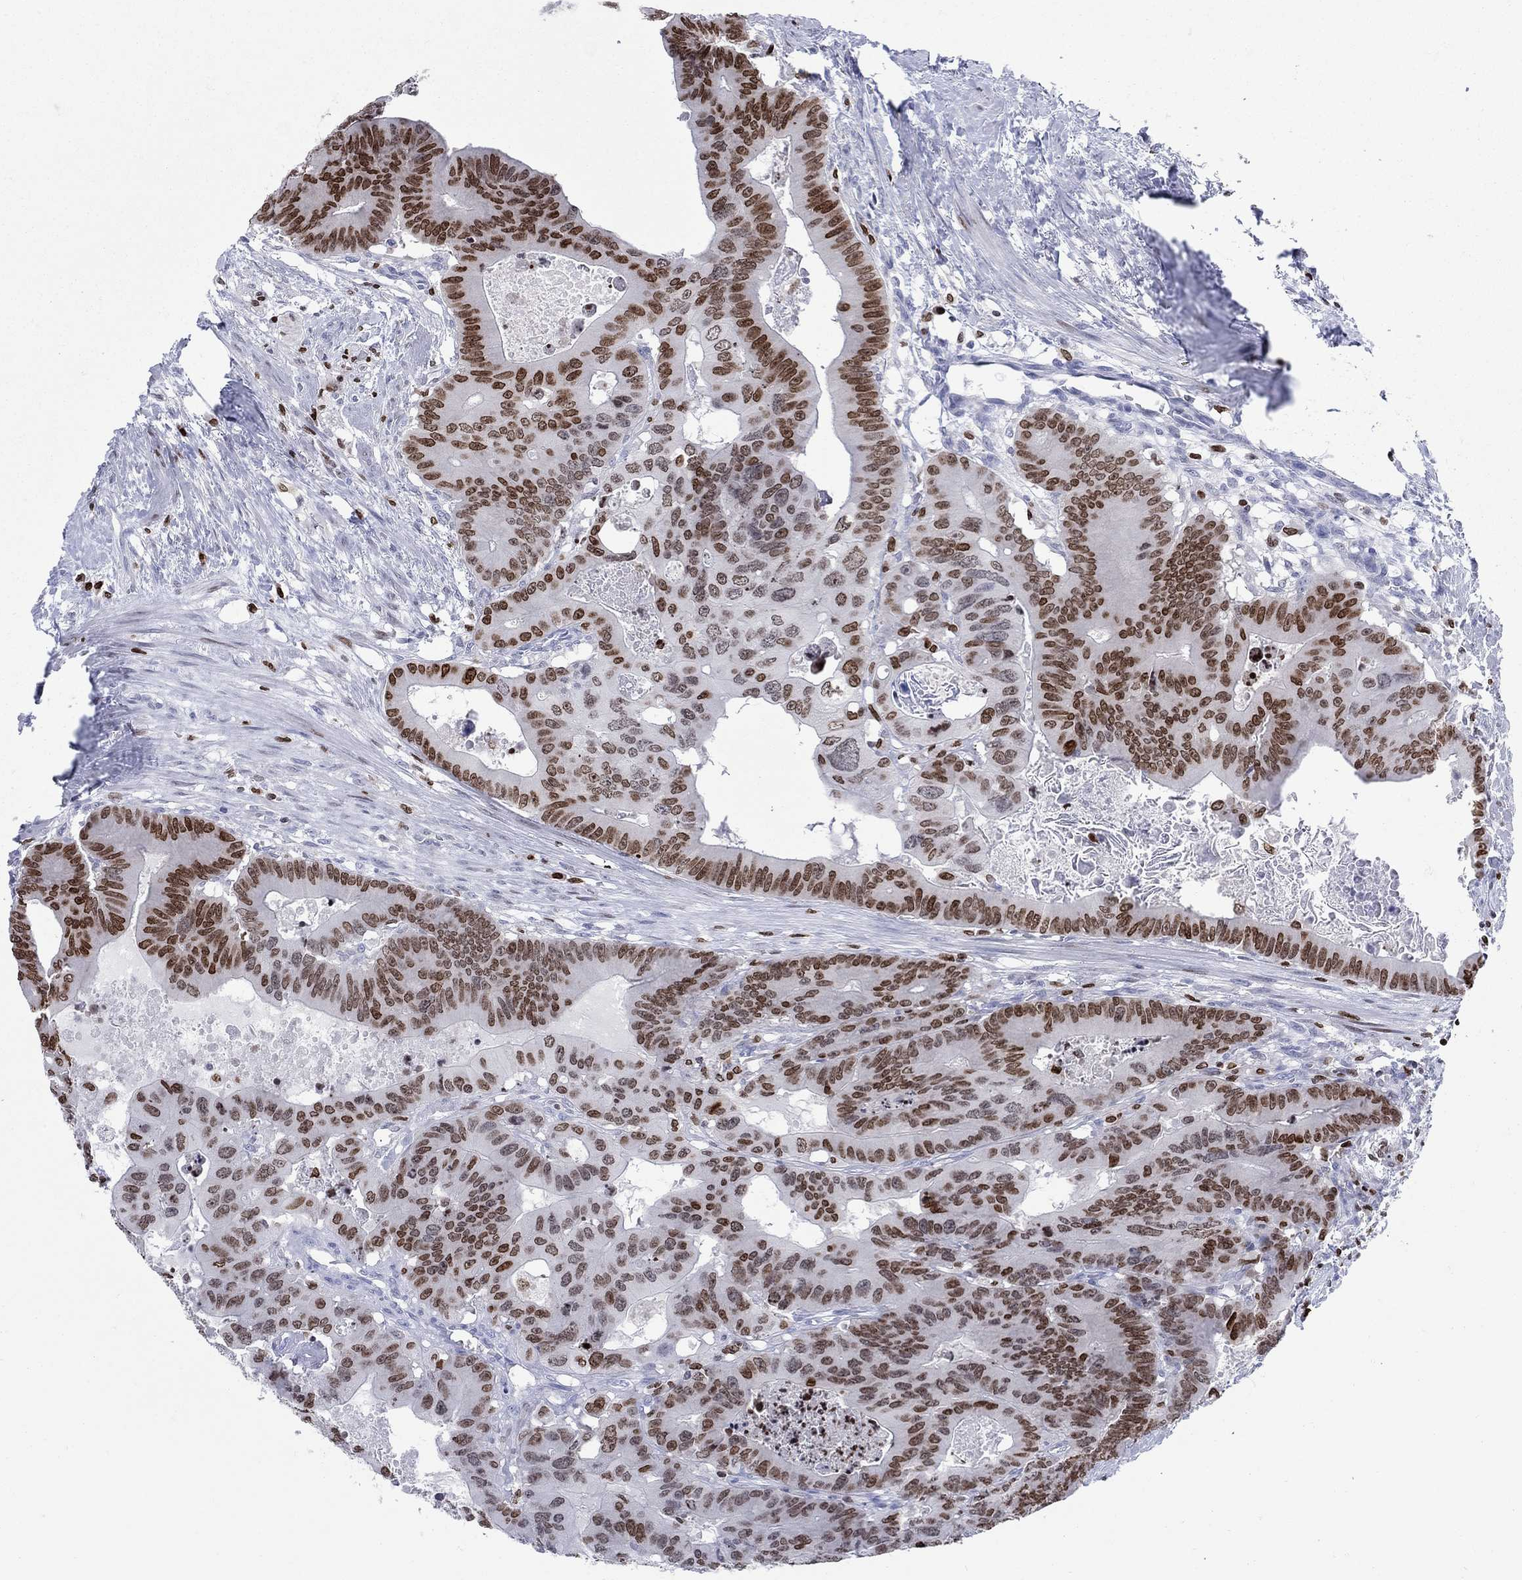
{"staining": {"intensity": "moderate", "quantity": "25%-75%", "location": "nuclear"}, "tissue": "colorectal cancer", "cell_type": "Tumor cells", "image_type": "cancer", "snomed": [{"axis": "morphology", "description": "Adenocarcinoma, NOS"}, {"axis": "topography", "description": "Rectum"}], "caption": "Colorectal cancer stained with DAB immunohistochemistry (IHC) demonstrates medium levels of moderate nuclear expression in approximately 25%-75% of tumor cells. The staining was performed using DAB (3,3'-diaminobenzidine) to visualize the protein expression in brown, while the nuclei were stained in blue with hematoxylin (Magnification: 20x).", "gene": "HMGA1", "patient": {"sex": "male", "age": 64}}